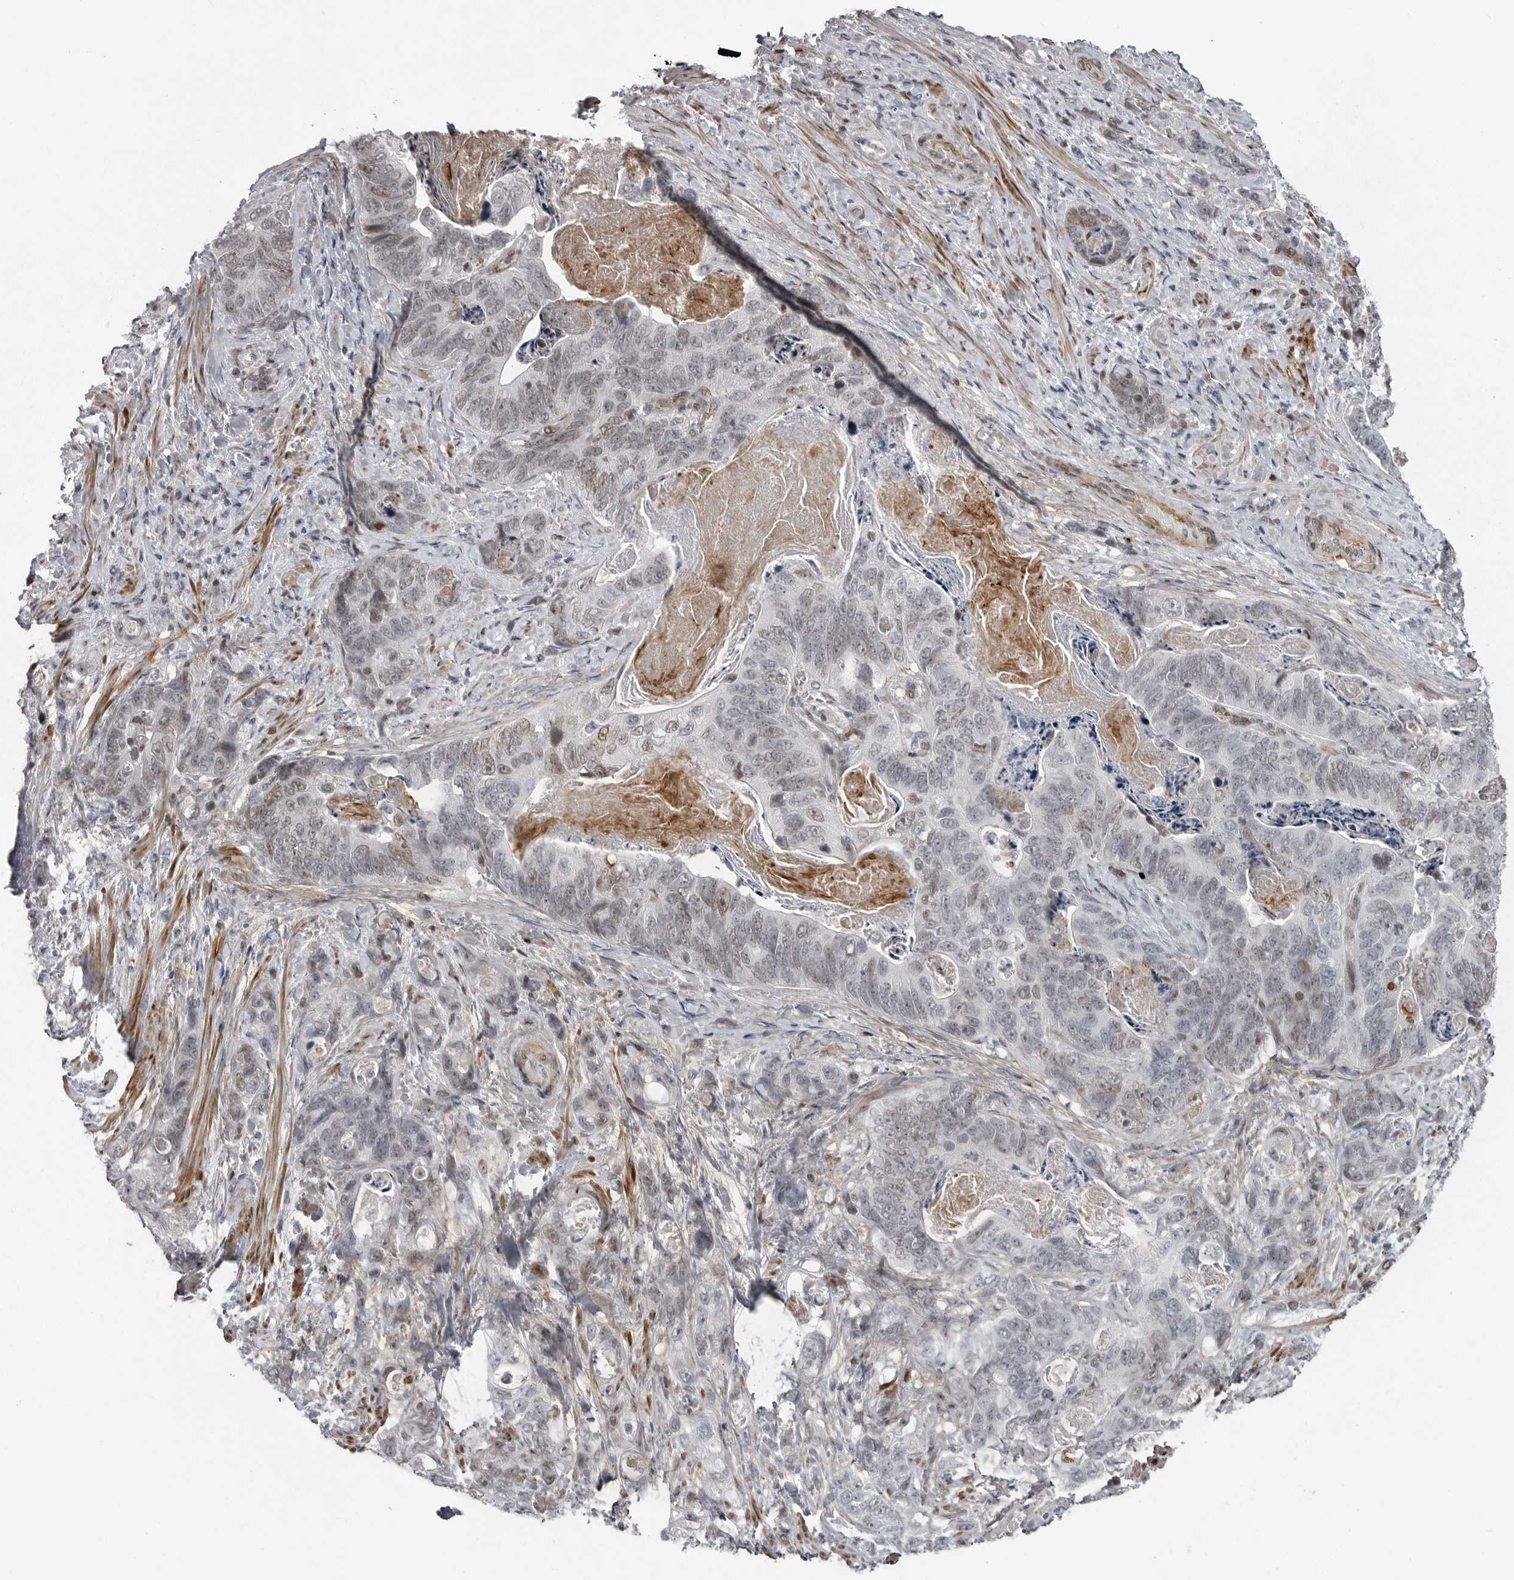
{"staining": {"intensity": "weak", "quantity": "25%-75%", "location": "nuclear"}, "tissue": "stomach cancer", "cell_type": "Tumor cells", "image_type": "cancer", "snomed": [{"axis": "morphology", "description": "Normal tissue, NOS"}, {"axis": "morphology", "description": "Adenocarcinoma, NOS"}, {"axis": "topography", "description": "Stomach"}], "caption": "Stomach cancer (adenocarcinoma) stained for a protein demonstrates weak nuclear positivity in tumor cells.", "gene": "HMGN3", "patient": {"sex": "female", "age": 89}}